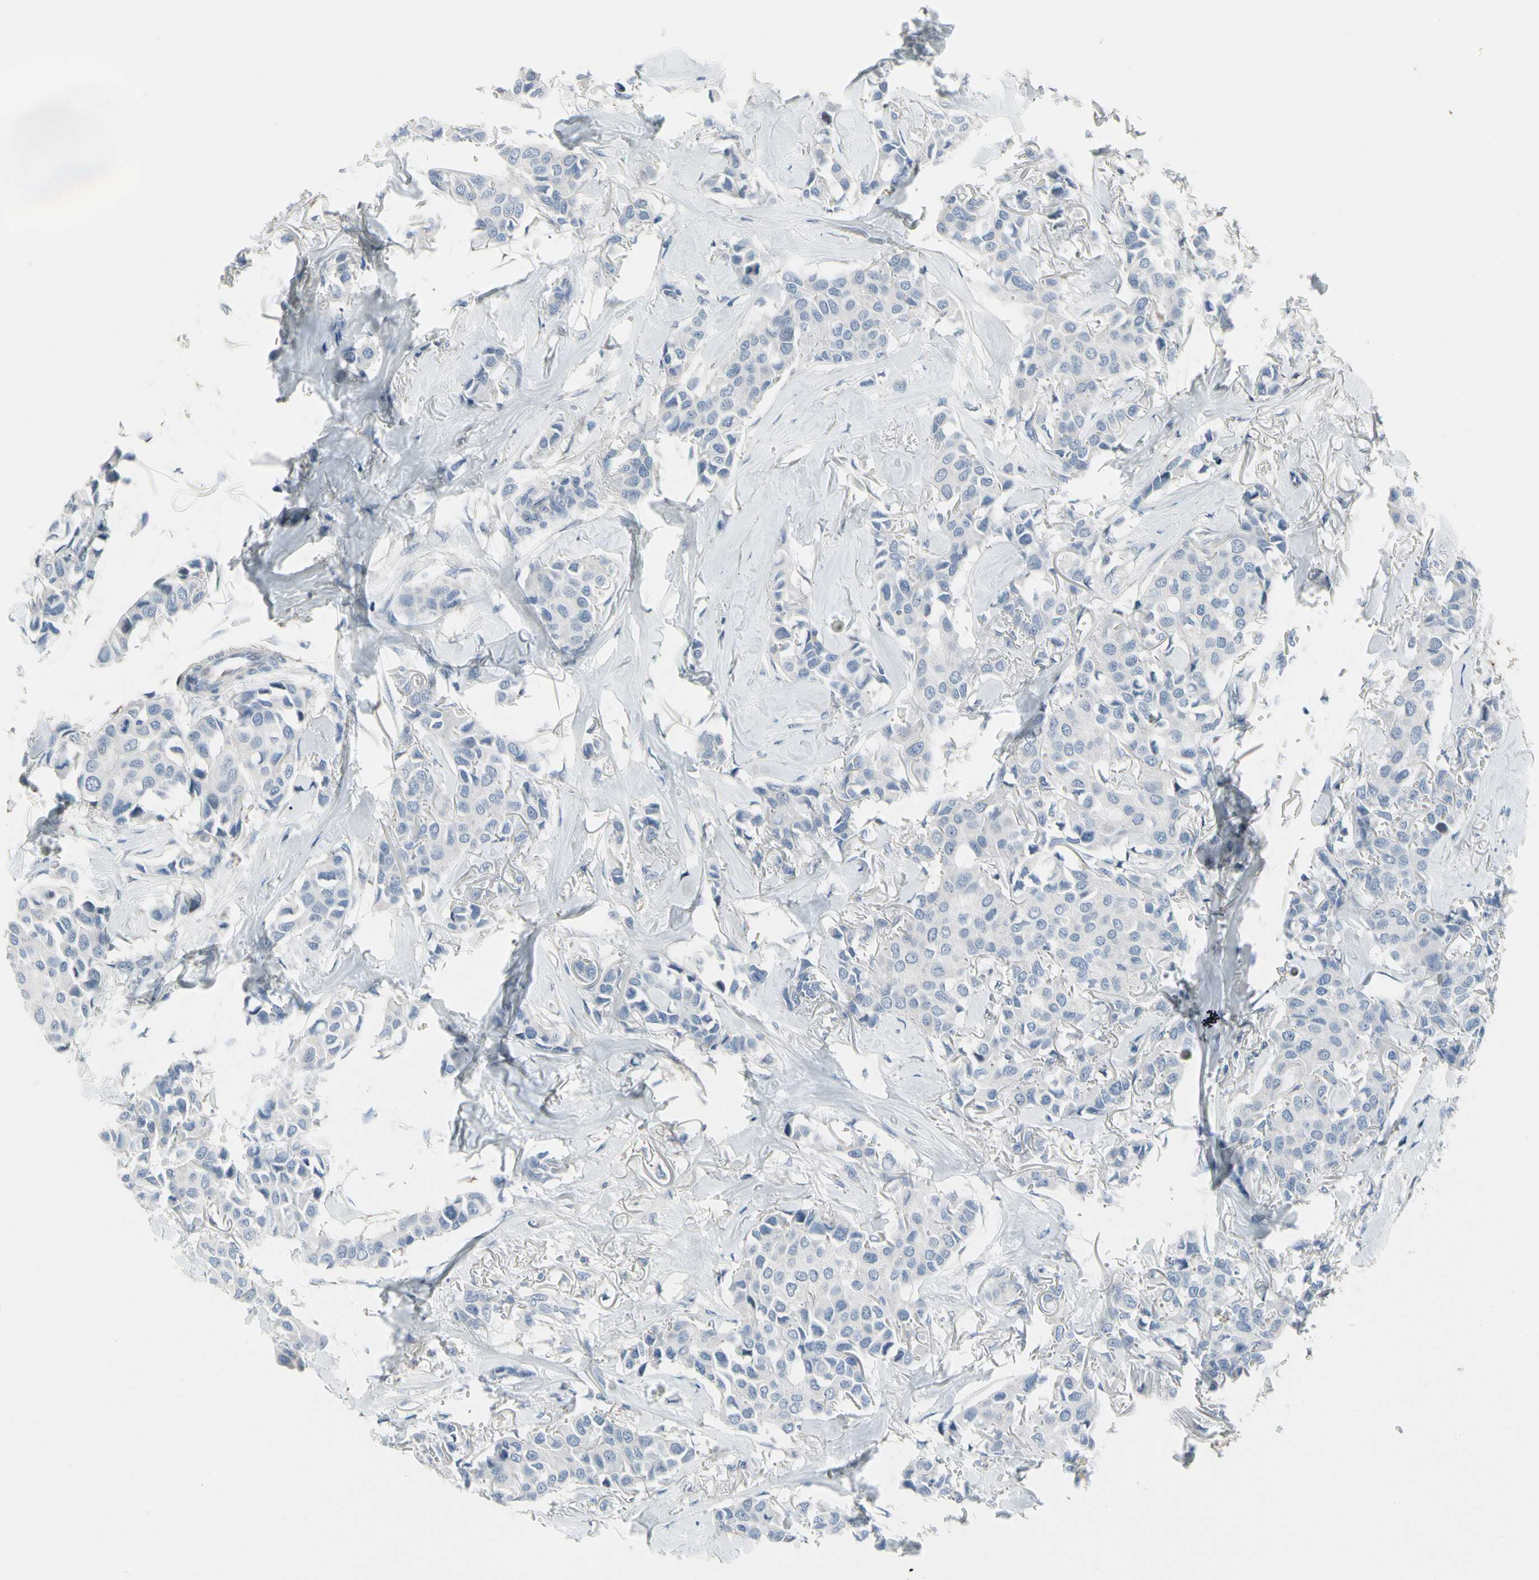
{"staining": {"intensity": "negative", "quantity": "none", "location": "none"}, "tissue": "breast cancer", "cell_type": "Tumor cells", "image_type": "cancer", "snomed": [{"axis": "morphology", "description": "Duct carcinoma"}, {"axis": "topography", "description": "Breast"}], "caption": "Image shows no protein expression in tumor cells of breast invasive ductal carcinoma tissue.", "gene": "PIGR", "patient": {"sex": "female", "age": 80}}